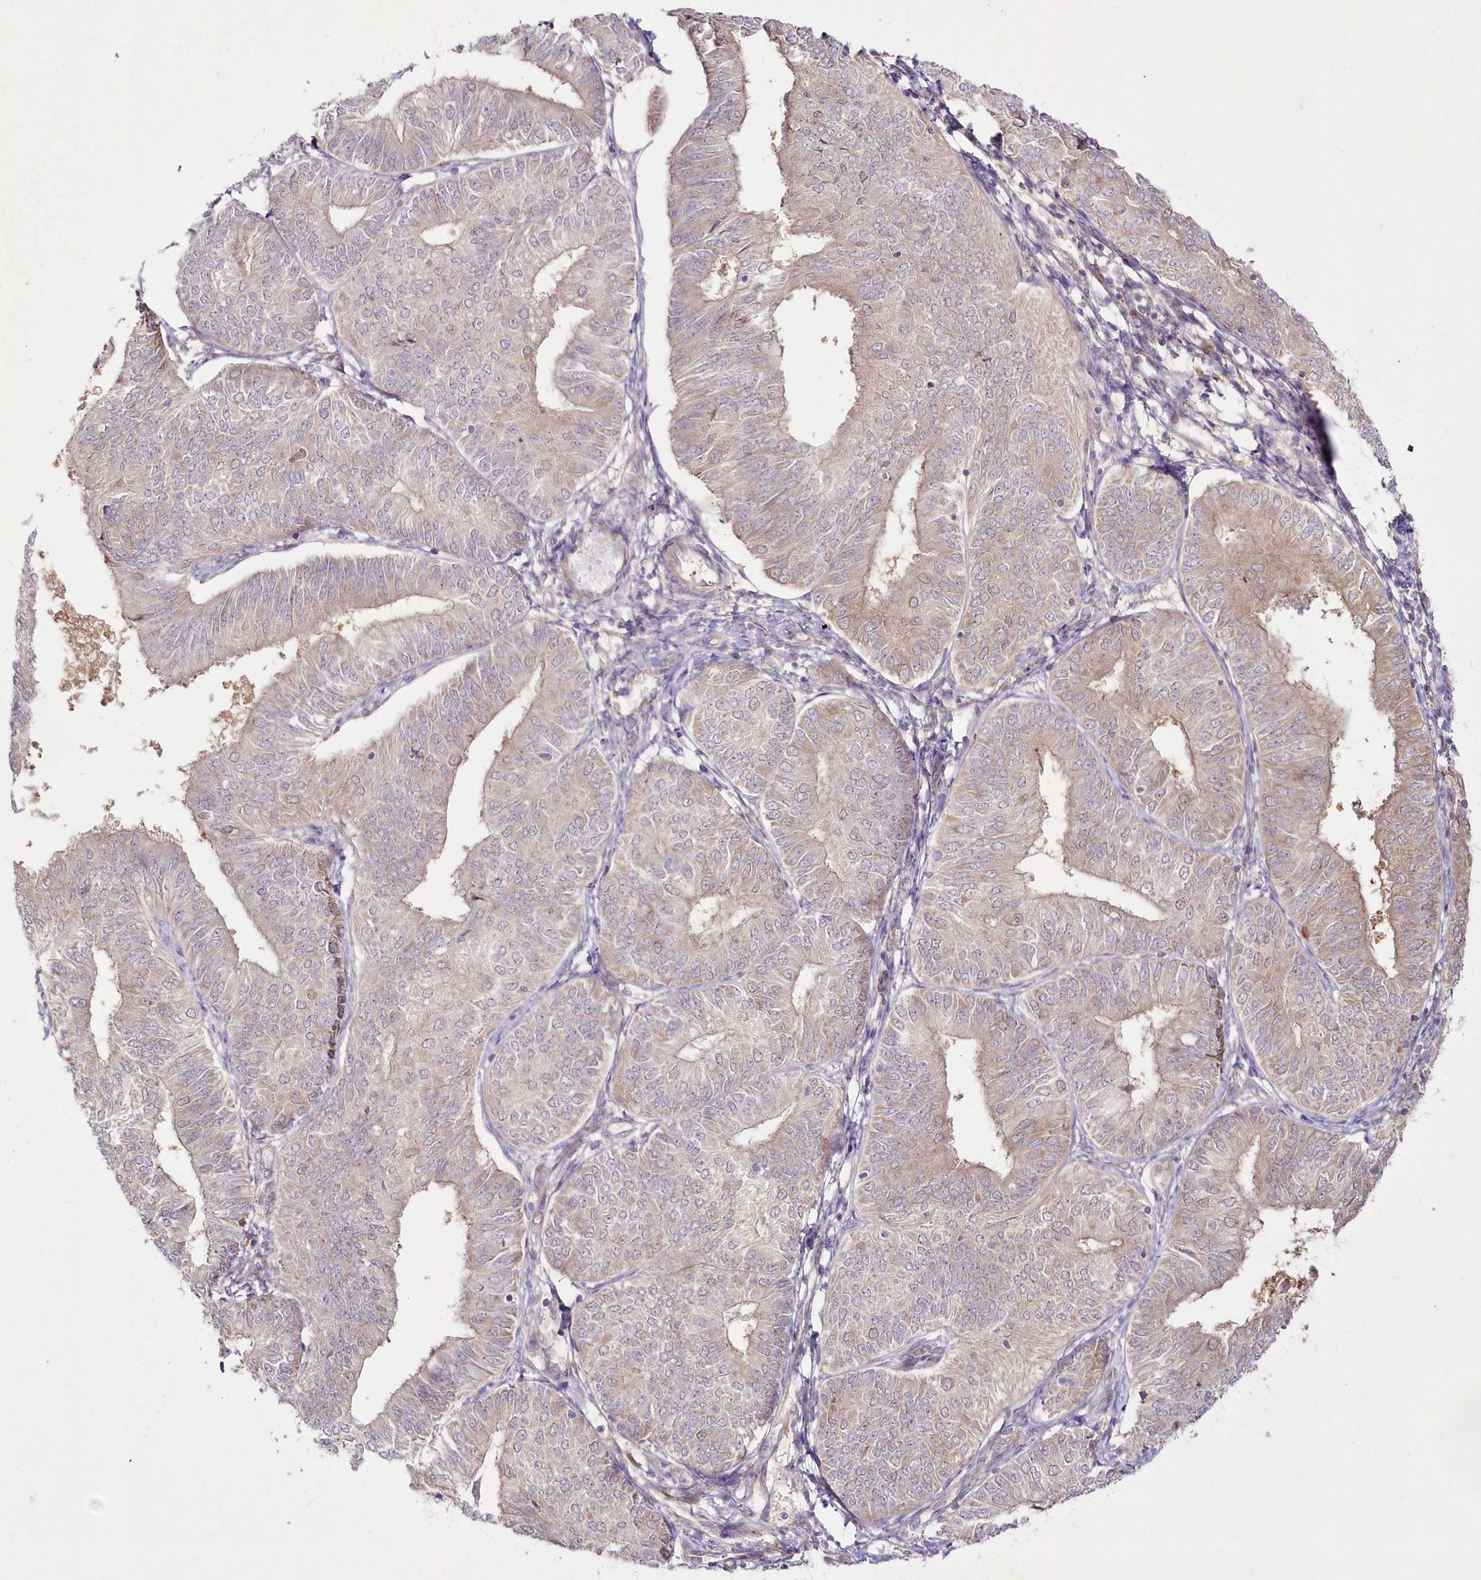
{"staining": {"intensity": "weak", "quantity": "<25%", "location": "cytoplasmic/membranous"}, "tissue": "endometrial cancer", "cell_type": "Tumor cells", "image_type": "cancer", "snomed": [{"axis": "morphology", "description": "Adenocarcinoma, NOS"}, {"axis": "topography", "description": "Endometrium"}], "caption": "Tumor cells are negative for protein expression in human endometrial cancer.", "gene": "IPMK", "patient": {"sex": "female", "age": 58}}